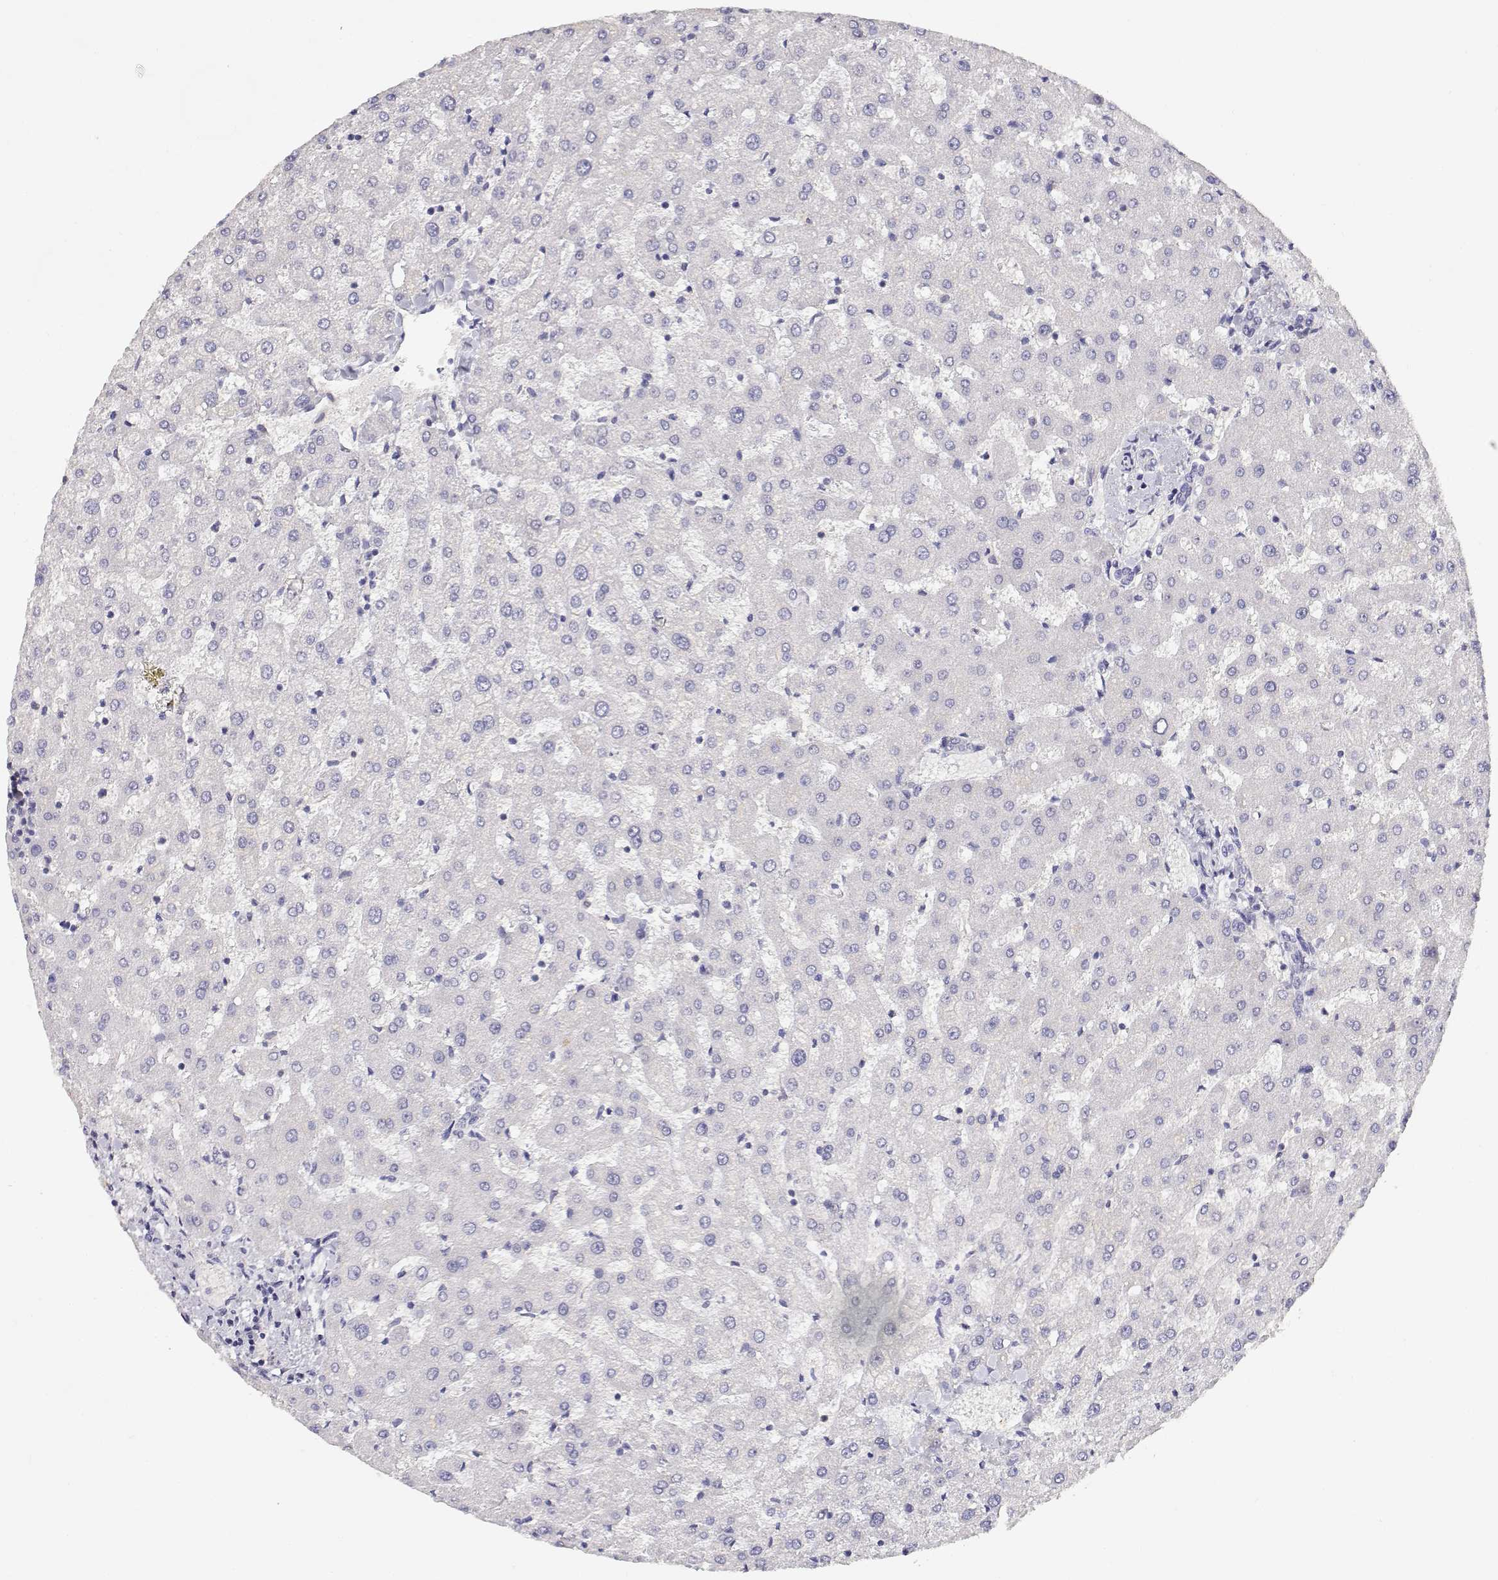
{"staining": {"intensity": "negative", "quantity": "none", "location": "none"}, "tissue": "liver", "cell_type": "Cholangiocytes", "image_type": "normal", "snomed": [{"axis": "morphology", "description": "Normal tissue, NOS"}, {"axis": "topography", "description": "Liver"}], "caption": "Human liver stained for a protein using immunohistochemistry demonstrates no staining in cholangiocytes.", "gene": "ADA", "patient": {"sex": "female", "age": 50}}